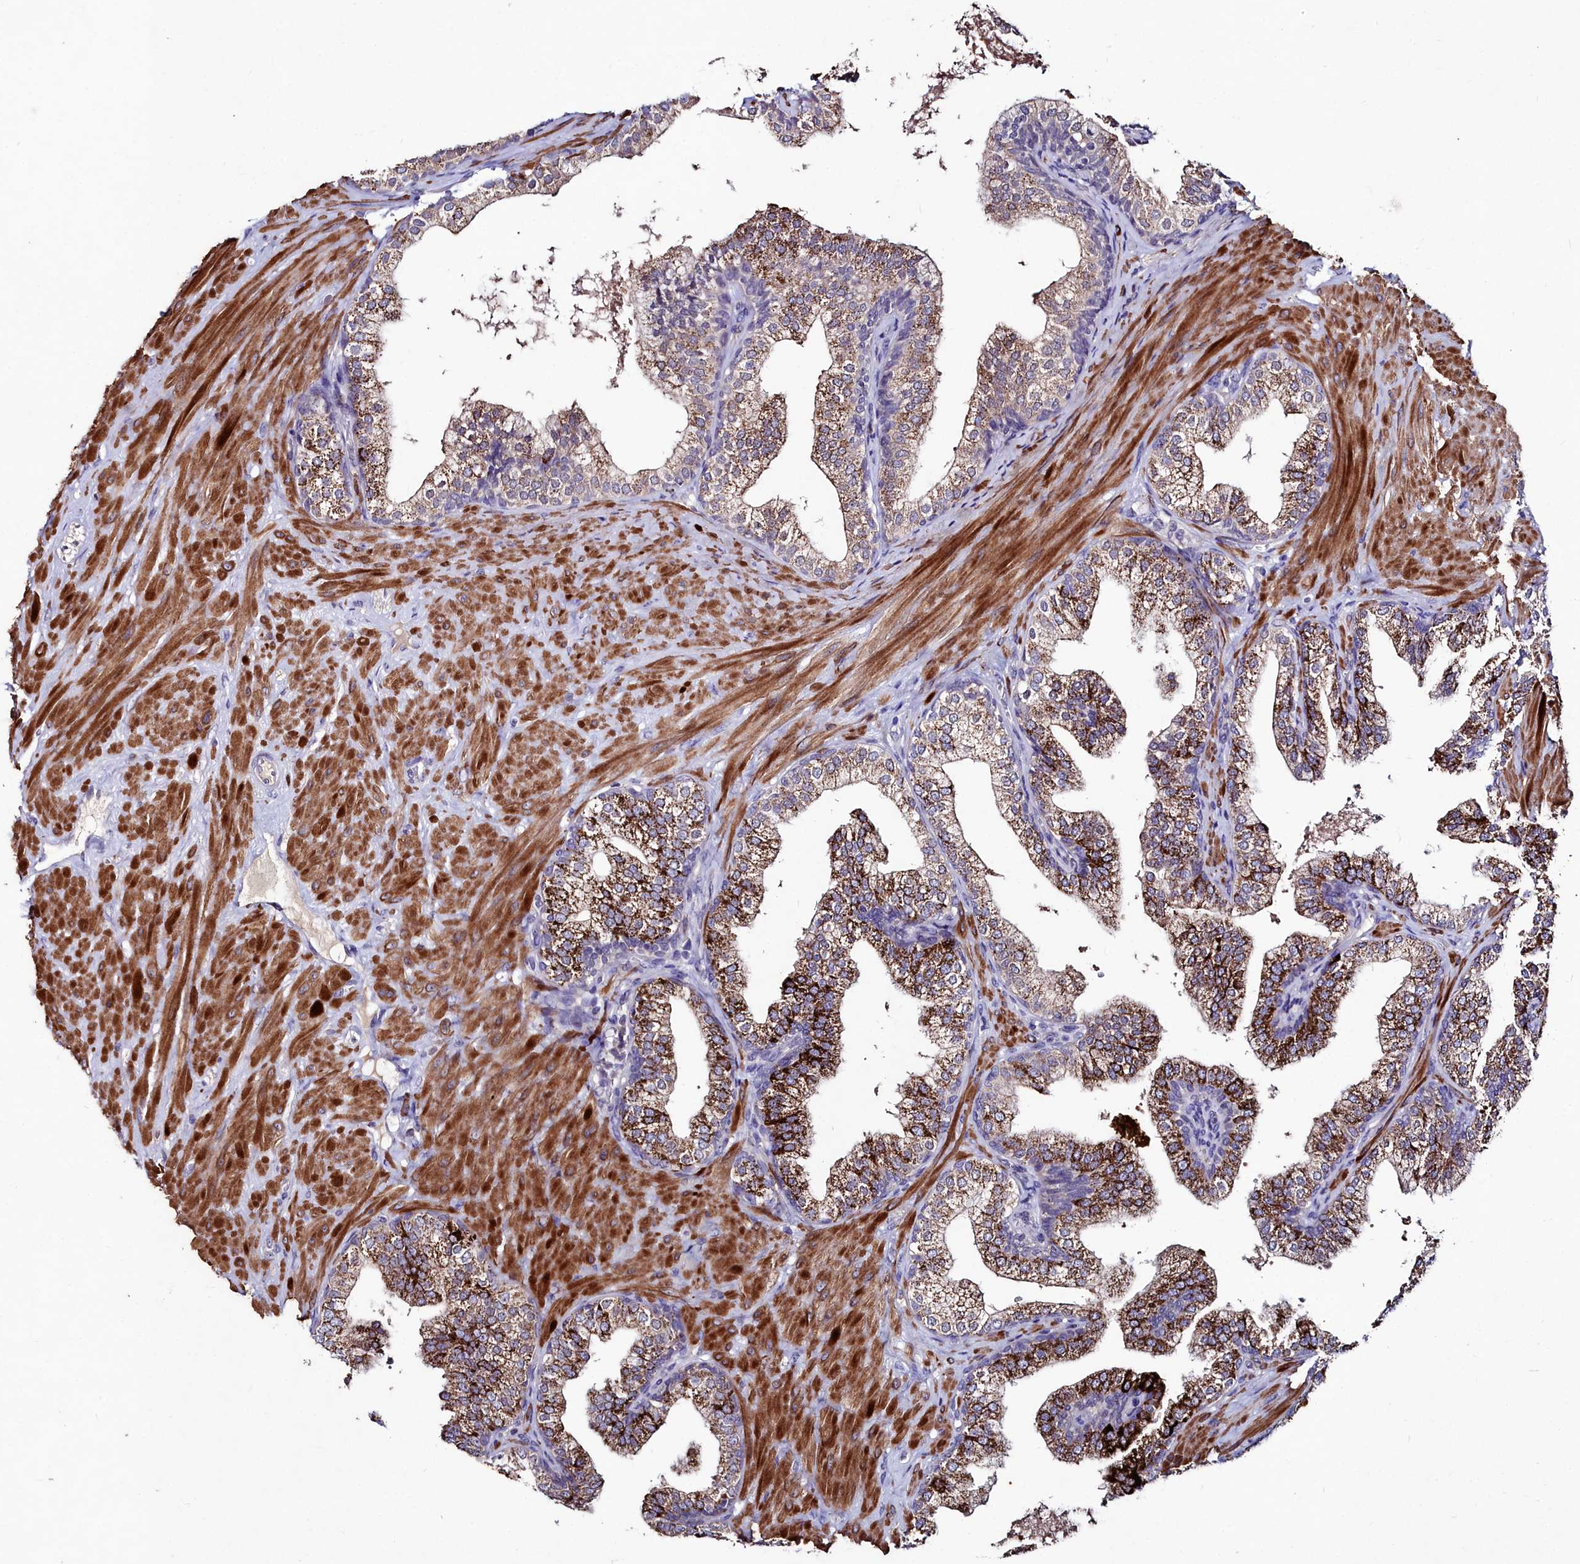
{"staining": {"intensity": "strong", "quantity": ">75%", "location": "cytoplasmic/membranous"}, "tissue": "prostate", "cell_type": "Glandular cells", "image_type": "normal", "snomed": [{"axis": "morphology", "description": "Normal tissue, NOS"}, {"axis": "topography", "description": "Prostate"}], "caption": "IHC (DAB) staining of benign human prostate shows strong cytoplasmic/membranous protein staining in about >75% of glandular cells.", "gene": "AMBRA1", "patient": {"sex": "male", "age": 60}}